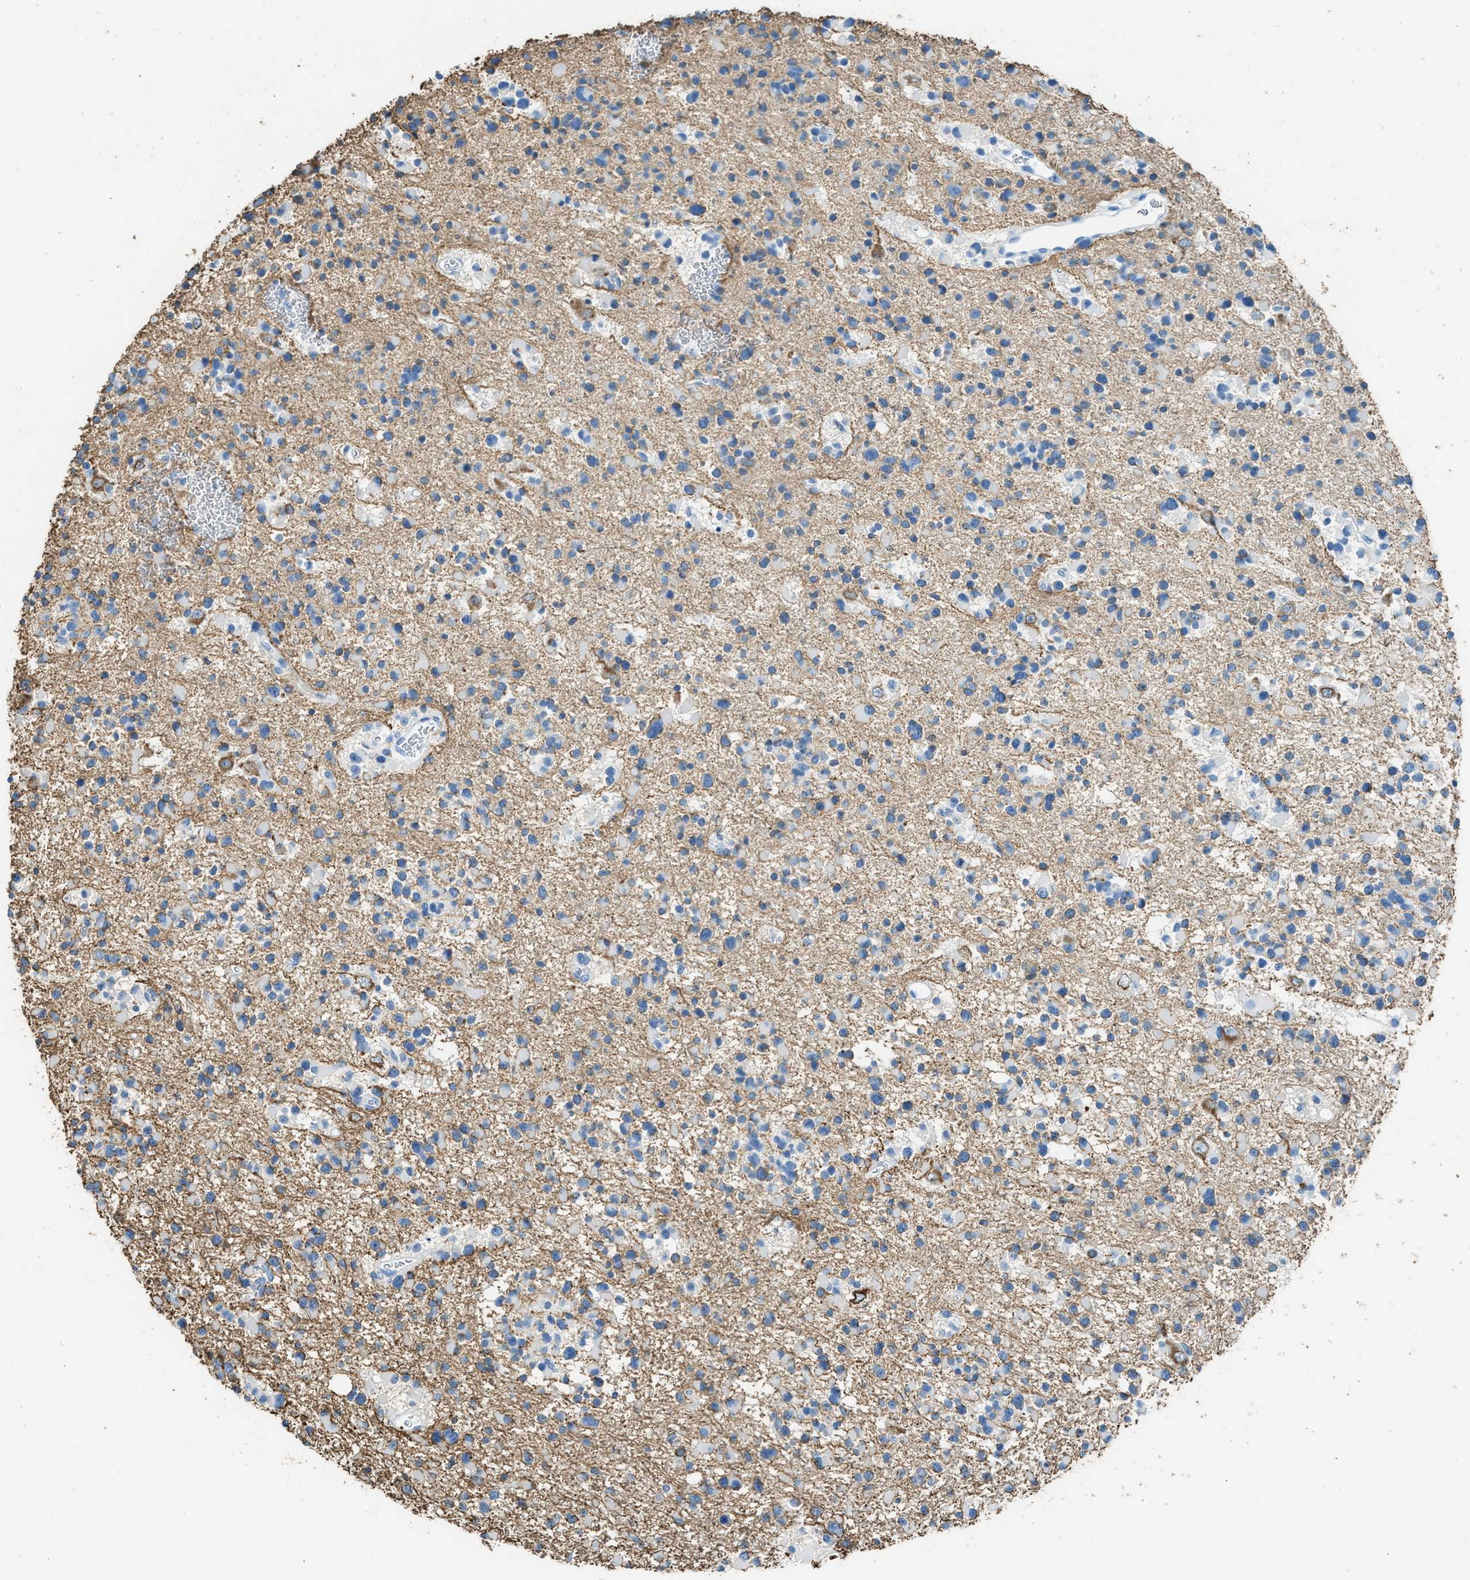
{"staining": {"intensity": "negative", "quantity": "none", "location": "none"}, "tissue": "glioma", "cell_type": "Tumor cells", "image_type": "cancer", "snomed": [{"axis": "morphology", "description": "Glioma, malignant, Low grade"}, {"axis": "topography", "description": "Brain"}], "caption": "This is an IHC photomicrograph of low-grade glioma (malignant). There is no expression in tumor cells.", "gene": "FAIM2", "patient": {"sex": "female", "age": 22}}